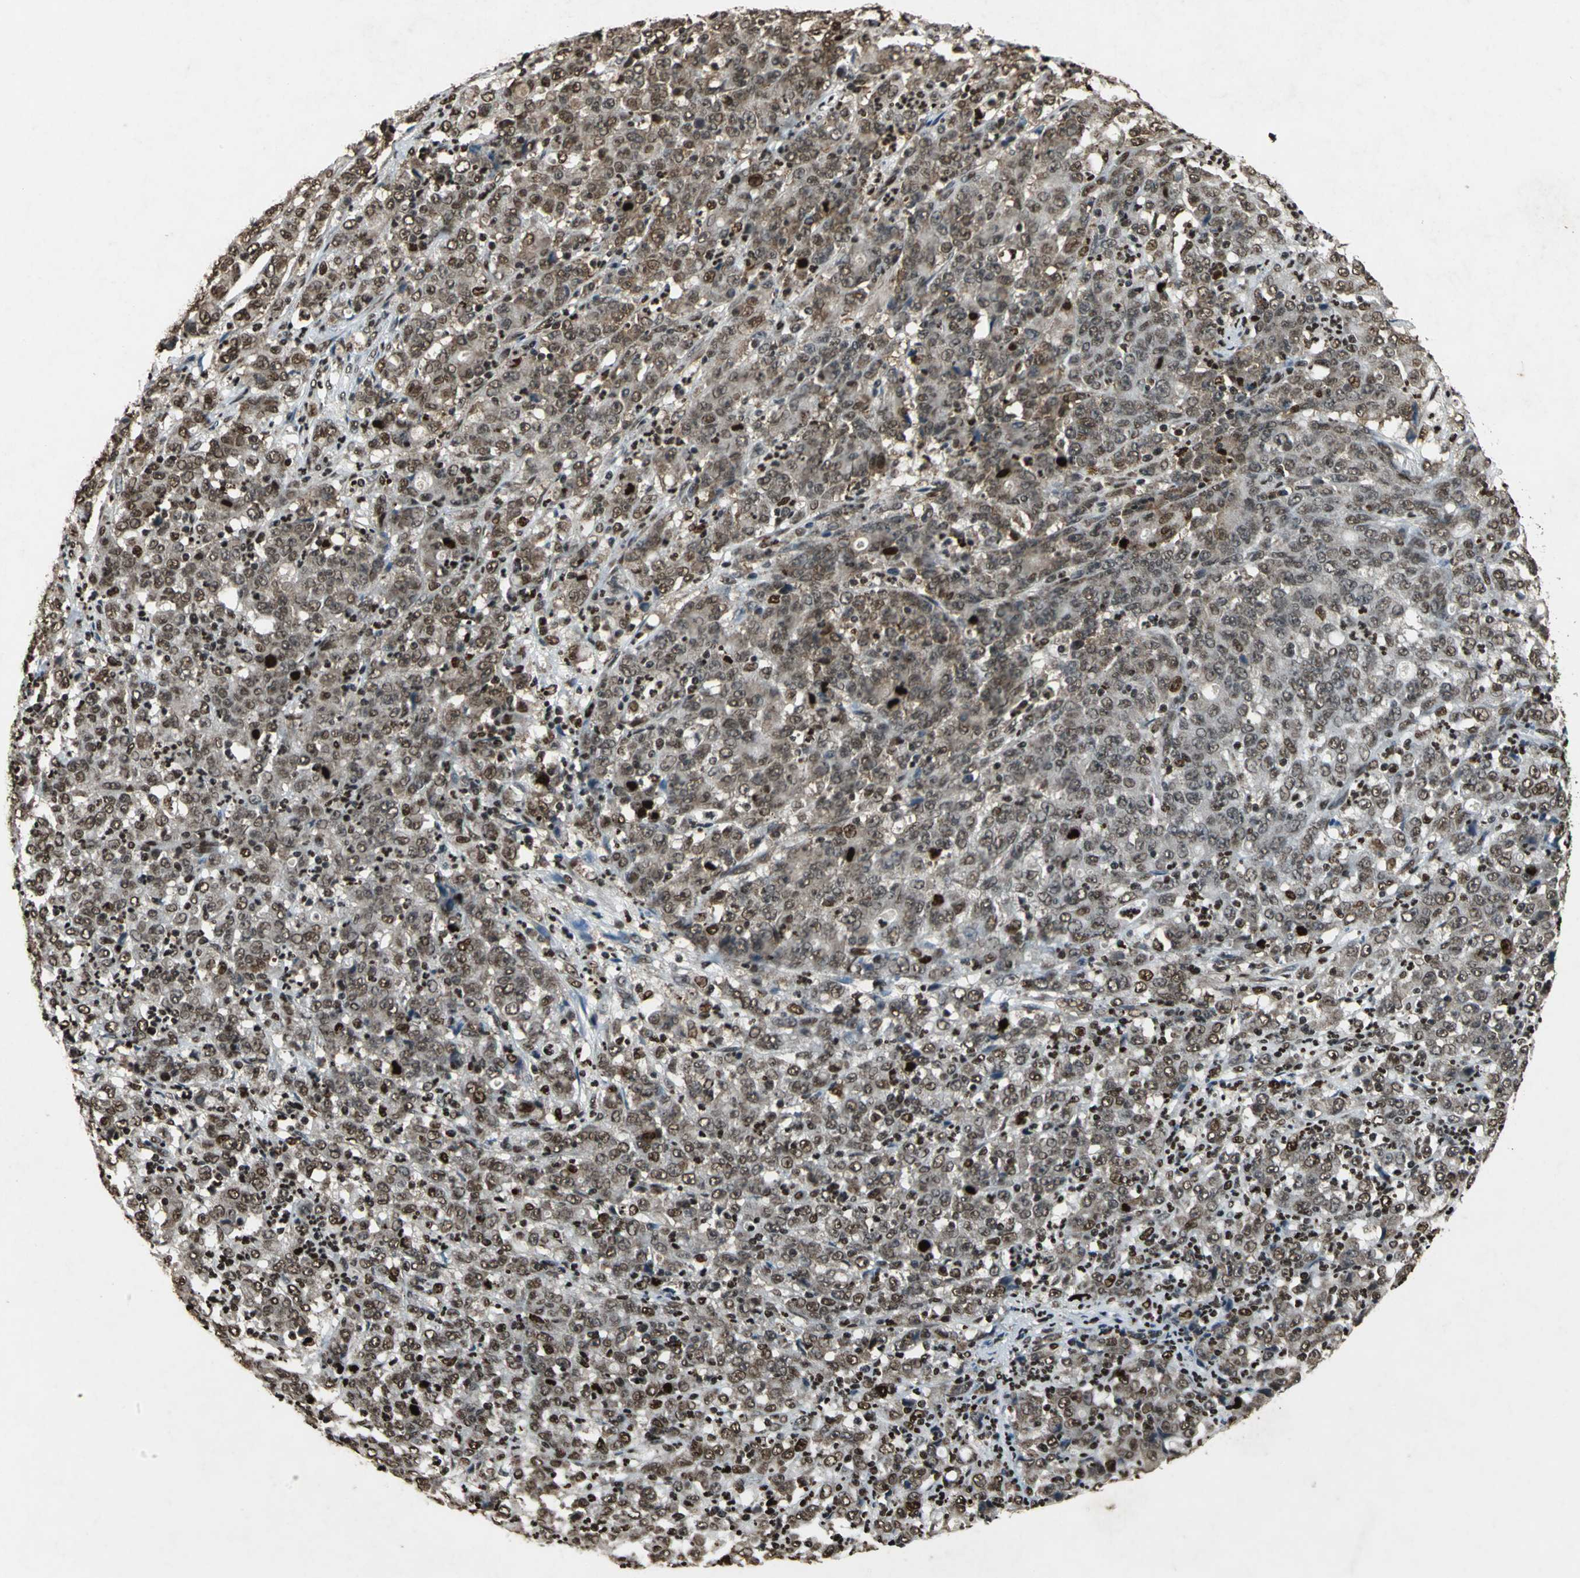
{"staining": {"intensity": "moderate", "quantity": ">75%", "location": "cytoplasmic/membranous,nuclear"}, "tissue": "stomach cancer", "cell_type": "Tumor cells", "image_type": "cancer", "snomed": [{"axis": "morphology", "description": "Adenocarcinoma, NOS"}, {"axis": "topography", "description": "Stomach, lower"}], "caption": "High-magnification brightfield microscopy of adenocarcinoma (stomach) stained with DAB (brown) and counterstained with hematoxylin (blue). tumor cells exhibit moderate cytoplasmic/membranous and nuclear staining is identified in approximately>75% of cells.", "gene": "ANP32A", "patient": {"sex": "female", "age": 71}}